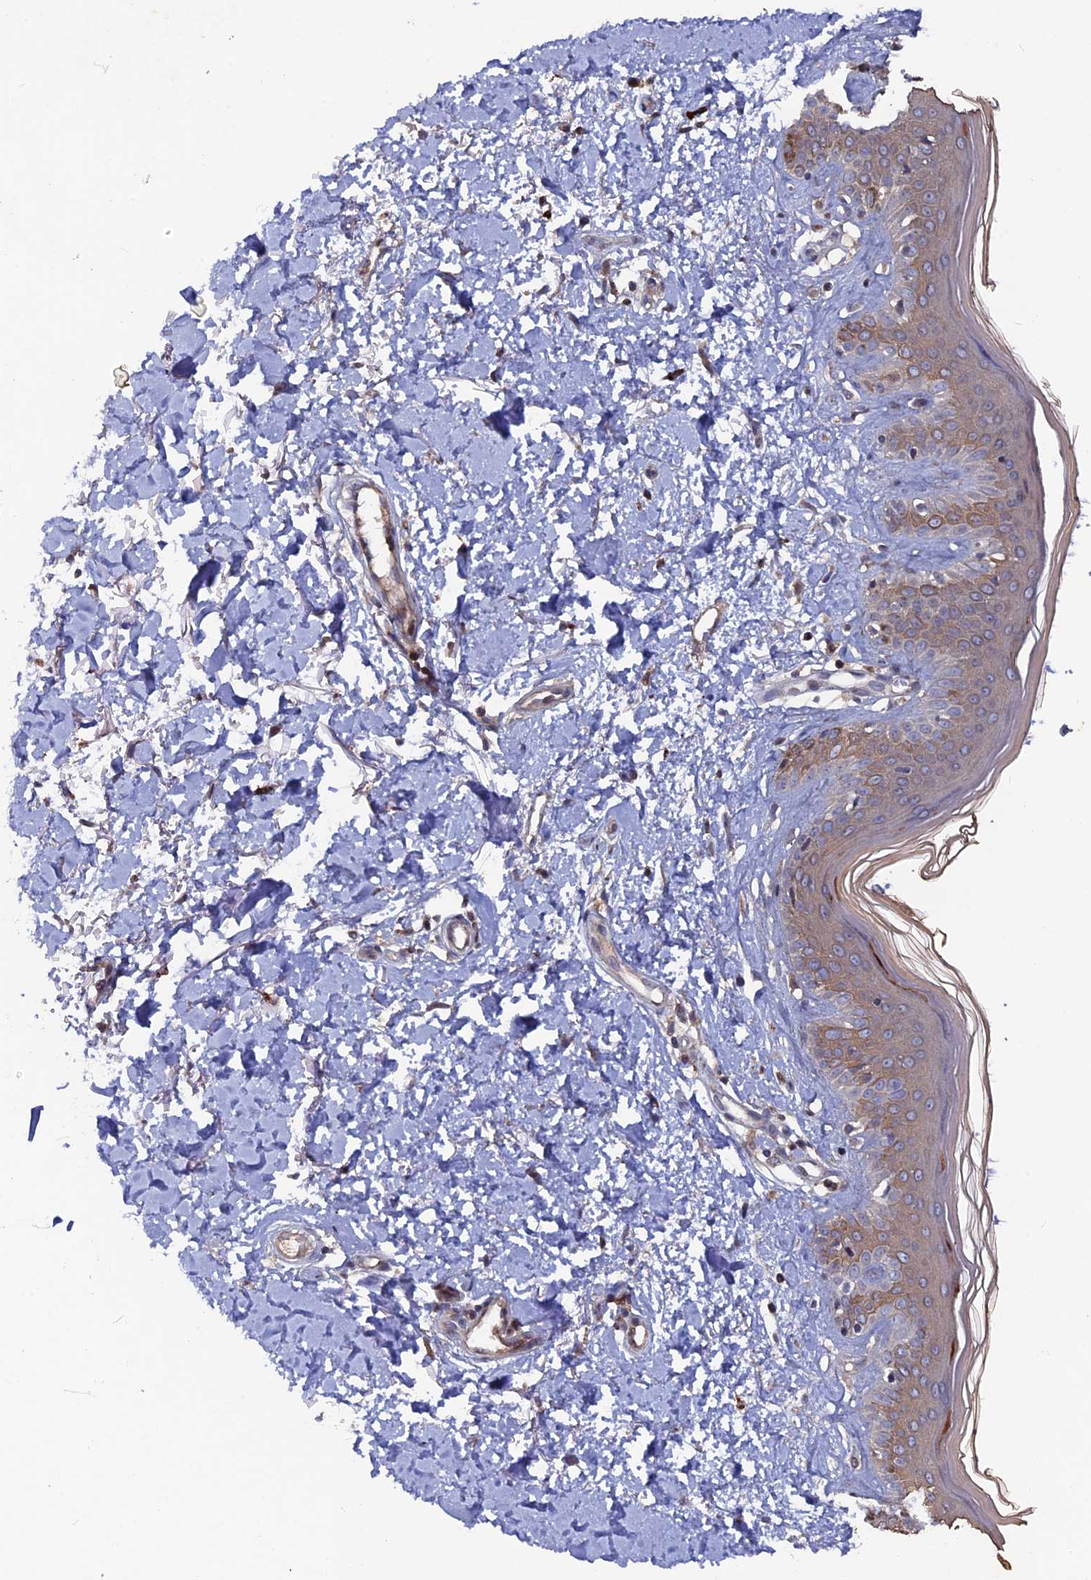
{"staining": {"intensity": "weak", "quantity": ">75%", "location": "cytoplasmic/membranous"}, "tissue": "skin", "cell_type": "Fibroblasts", "image_type": "normal", "snomed": [{"axis": "morphology", "description": "Normal tissue, NOS"}, {"axis": "topography", "description": "Skin"}], "caption": "Protein staining exhibits weak cytoplasmic/membranous expression in approximately >75% of fibroblasts in normal skin.", "gene": "TMC5", "patient": {"sex": "female", "age": 64}}